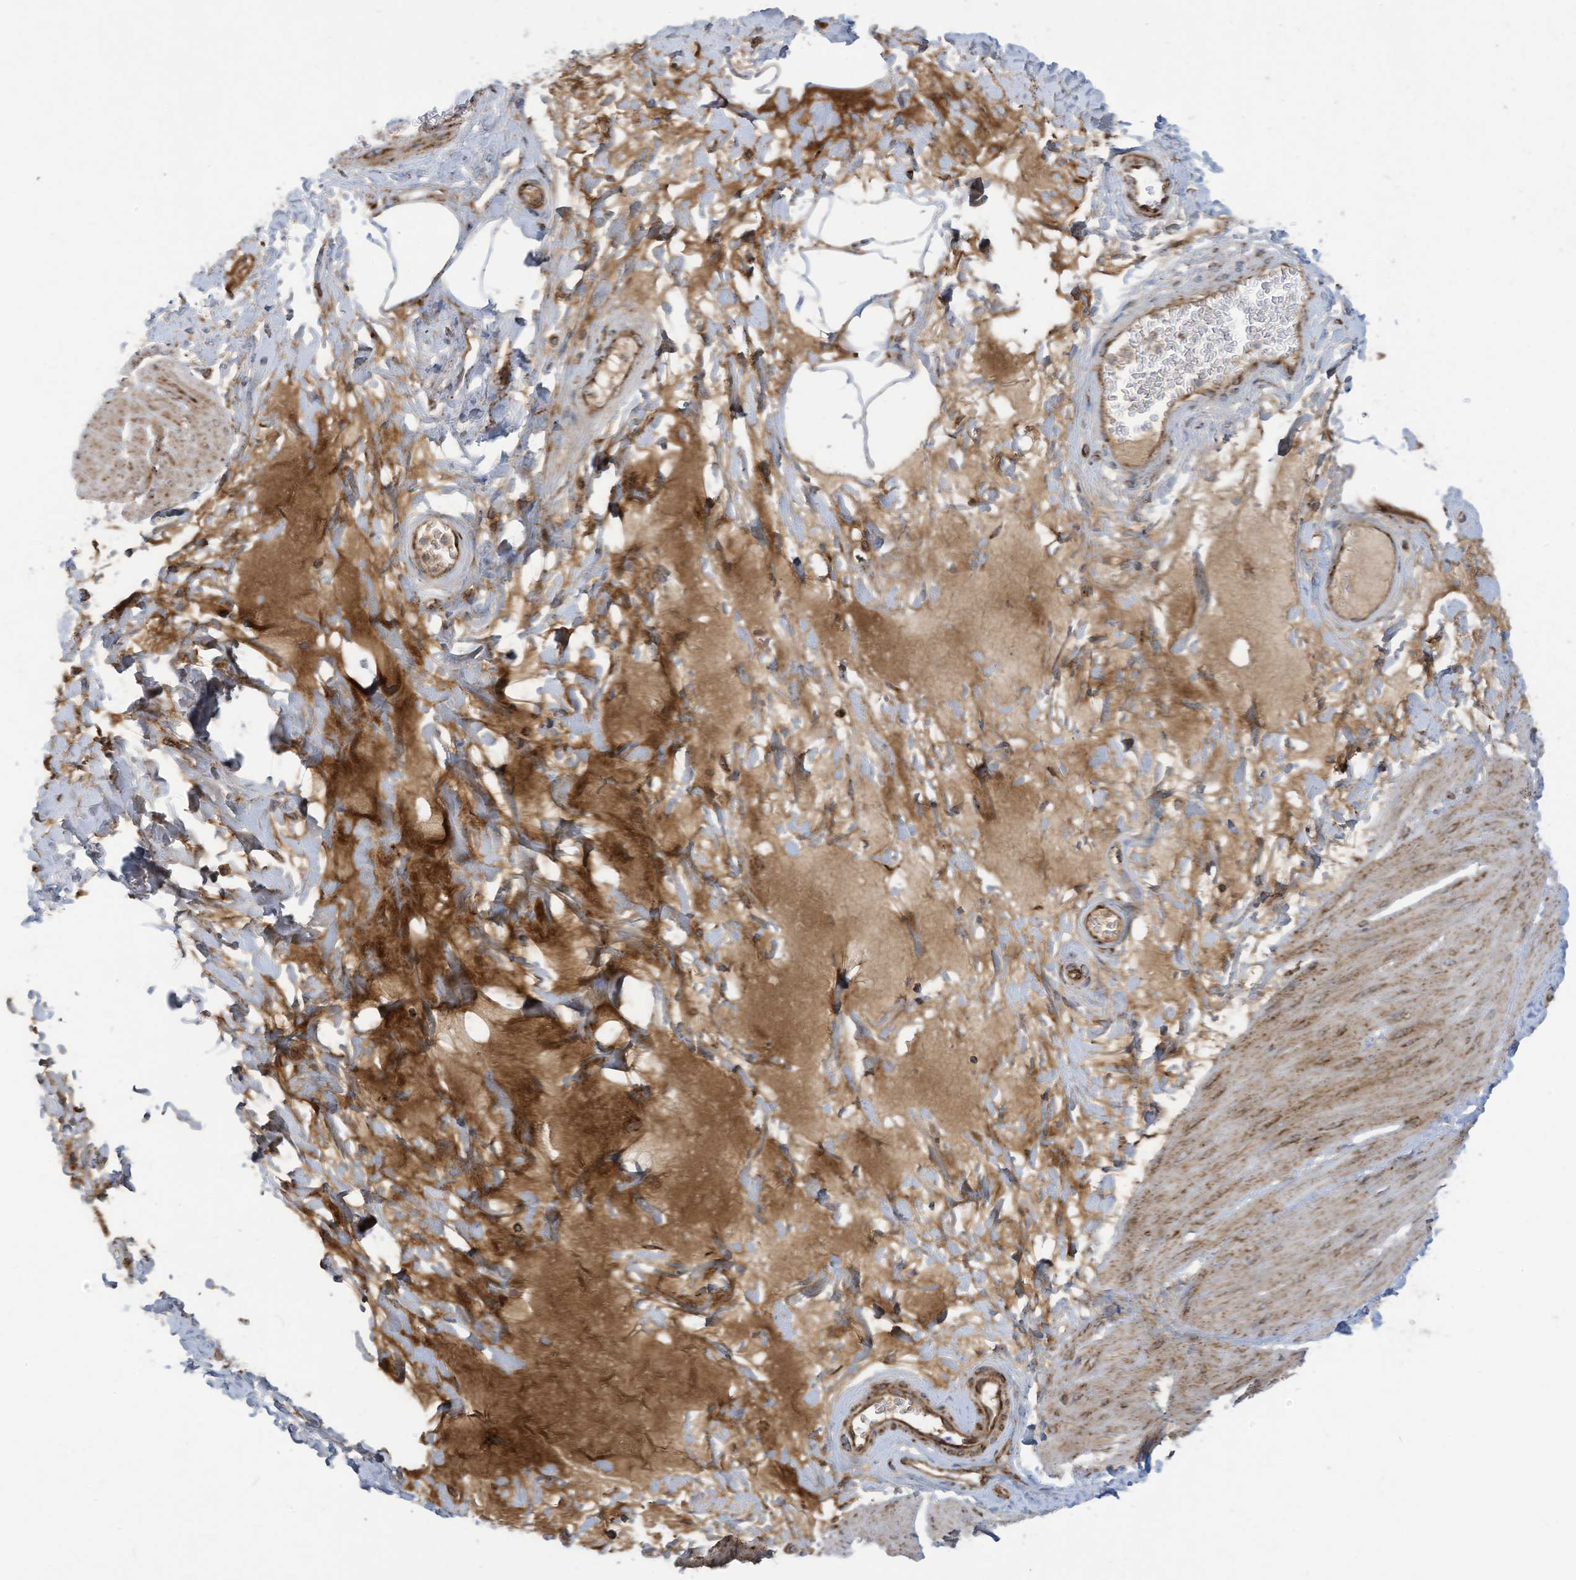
{"staining": {"intensity": "moderate", "quantity": "25%-75%", "location": "cytoplasmic/membranous"}, "tissue": "smooth muscle", "cell_type": "Smooth muscle cells", "image_type": "normal", "snomed": [{"axis": "morphology", "description": "Urothelial carcinoma, High grade"}, {"axis": "topography", "description": "Urinary bladder"}], "caption": "Smooth muscle cells exhibit medium levels of moderate cytoplasmic/membranous staining in about 25%-75% of cells in normal smooth muscle.", "gene": "COX10", "patient": {"sex": "male", "age": 46}}